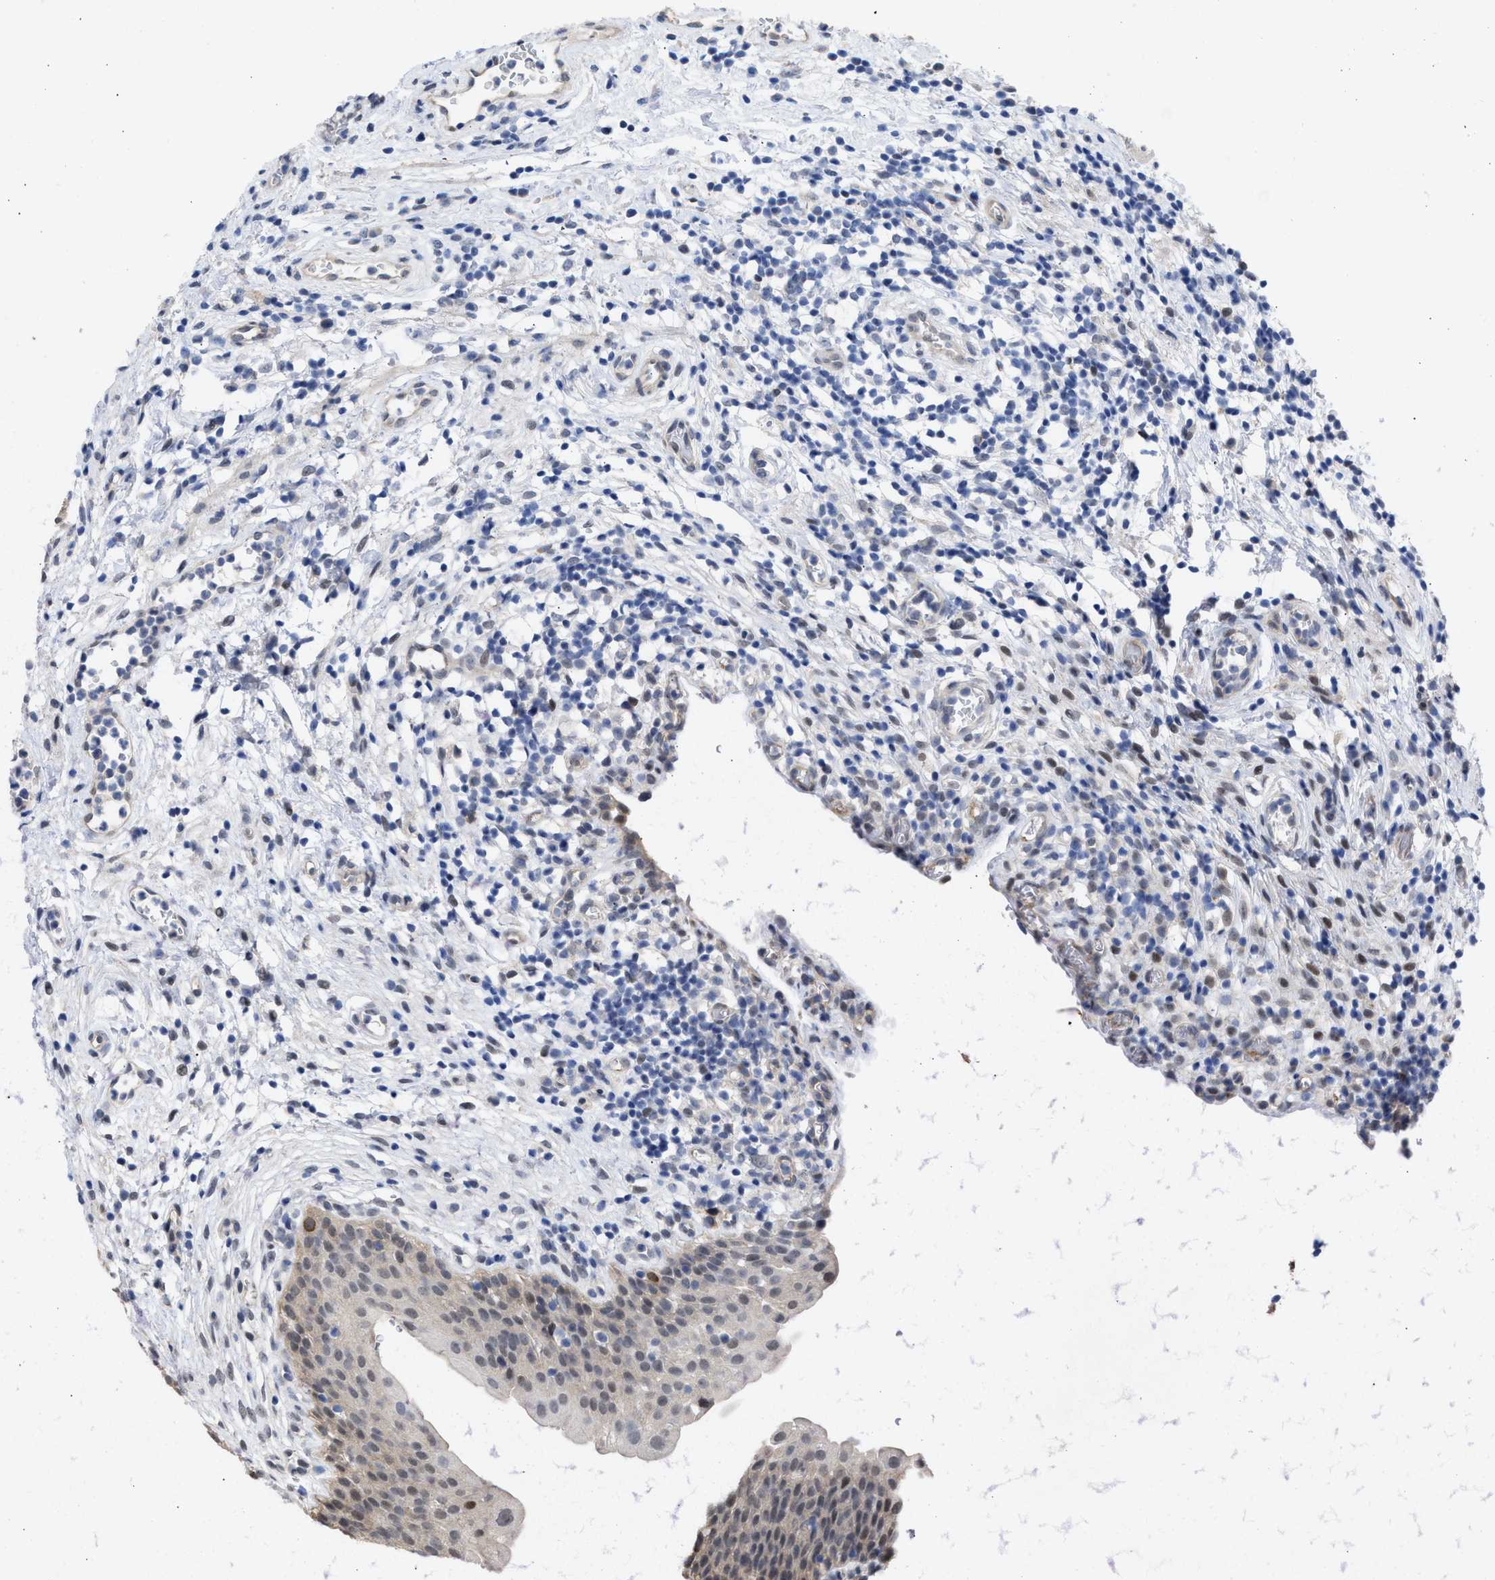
{"staining": {"intensity": "weak", "quantity": ">75%", "location": "cytoplasmic/membranous,nuclear"}, "tissue": "urinary bladder", "cell_type": "Urothelial cells", "image_type": "normal", "snomed": [{"axis": "morphology", "description": "Normal tissue, NOS"}, {"axis": "topography", "description": "Urinary bladder"}], "caption": "Protein analysis of normal urinary bladder reveals weak cytoplasmic/membranous,nuclear expression in about >75% of urothelial cells. (DAB = brown stain, brightfield microscopy at high magnification).", "gene": "THRA", "patient": {"sex": "male", "age": 37}}